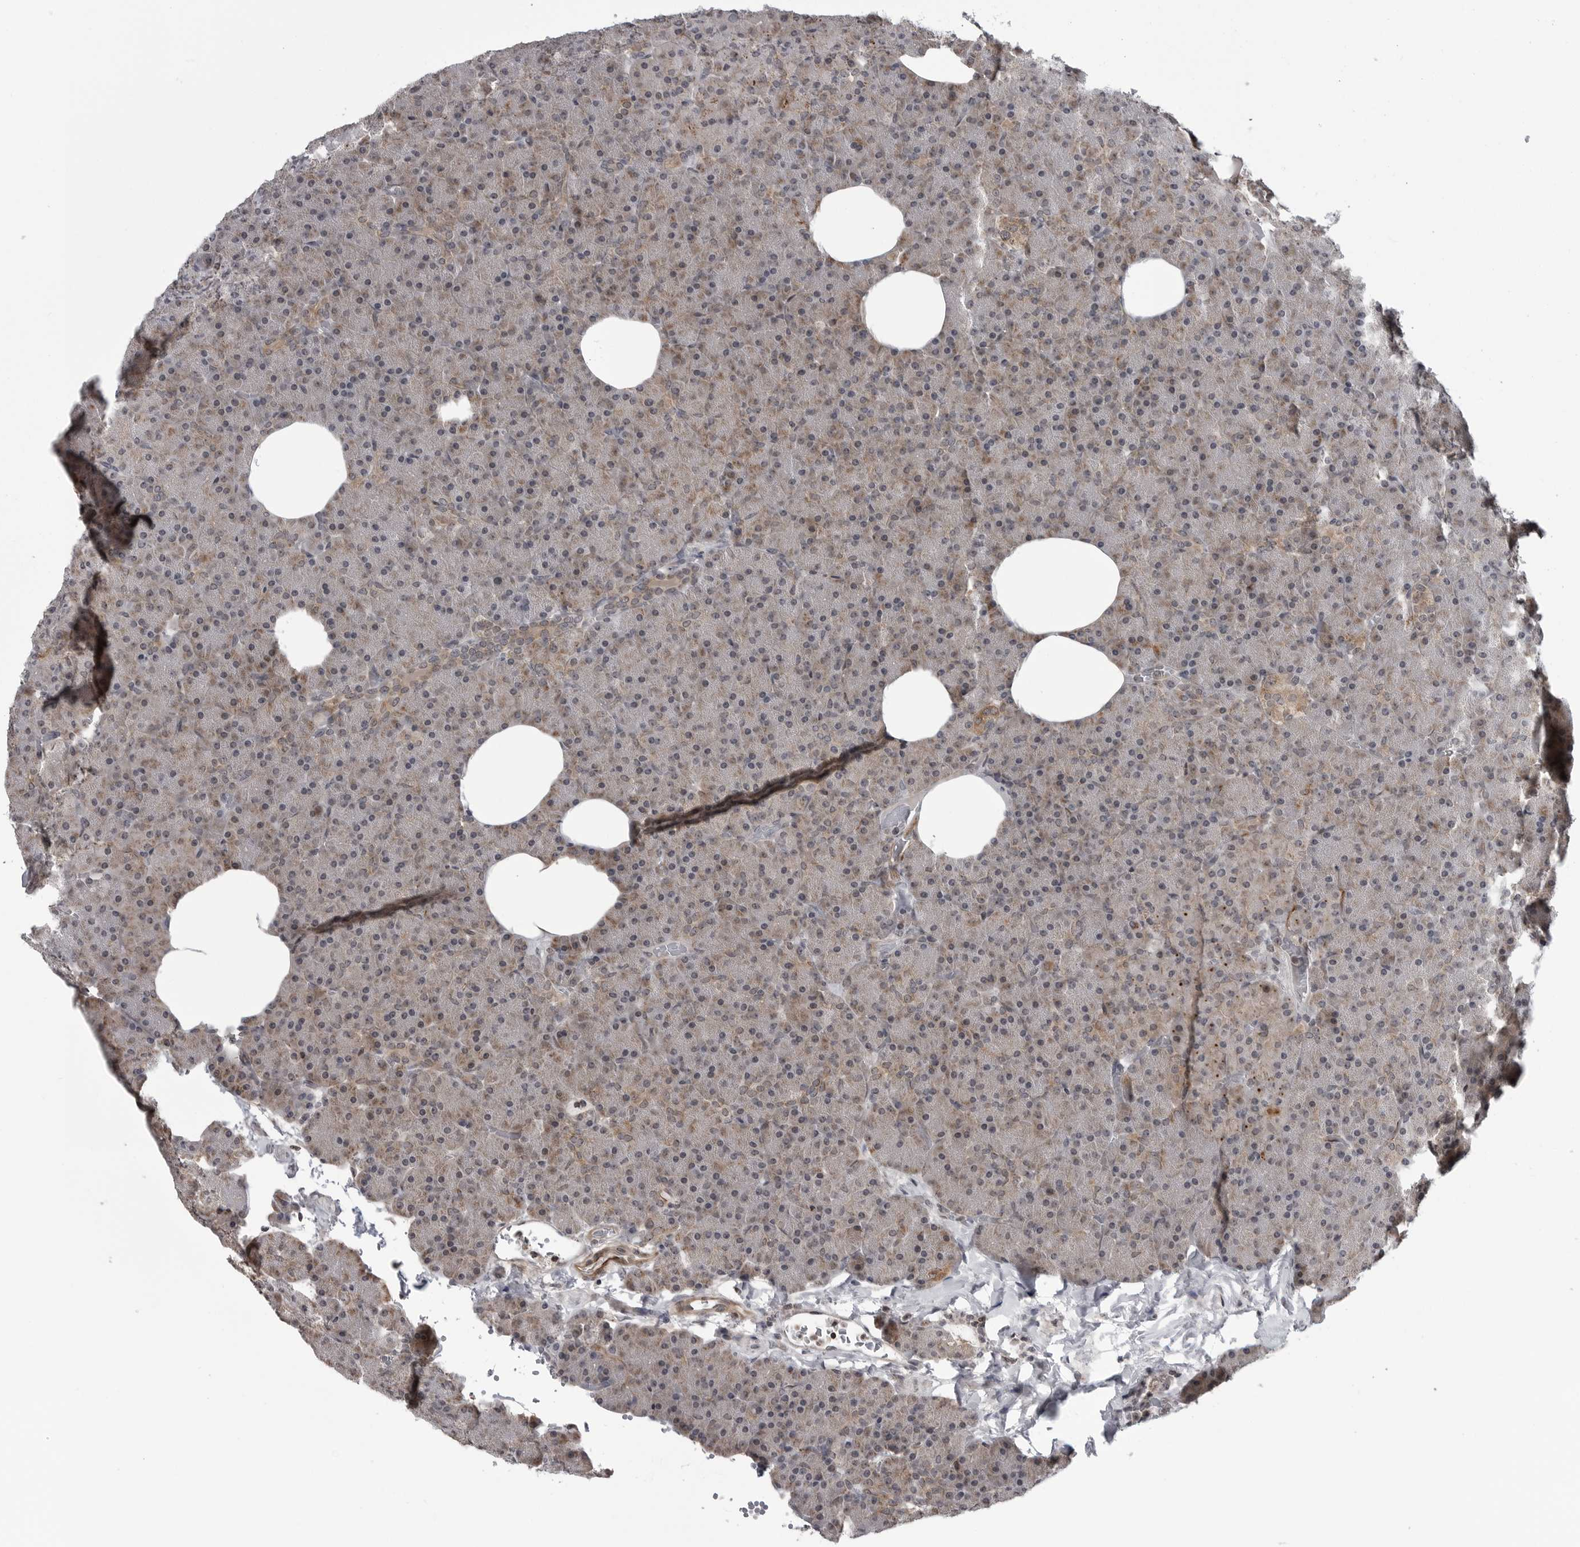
{"staining": {"intensity": "moderate", "quantity": "25%-75%", "location": "cytoplasmic/membranous"}, "tissue": "pancreas", "cell_type": "Exocrine glandular cells", "image_type": "normal", "snomed": [{"axis": "morphology", "description": "Normal tissue, NOS"}, {"axis": "morphology", "description": "Carcinoid, malignant, NOS"}, {"axis": "topography", "description": "Pancreas"}], "caption": "Protein staining of benign pancreas exhibits moderate cytoplasmic/membranous expression in approximately 25%-75% of exocrine glandular cells.", "gene": "FAAP100", "patient": {"sex": "female", "age": 35}}